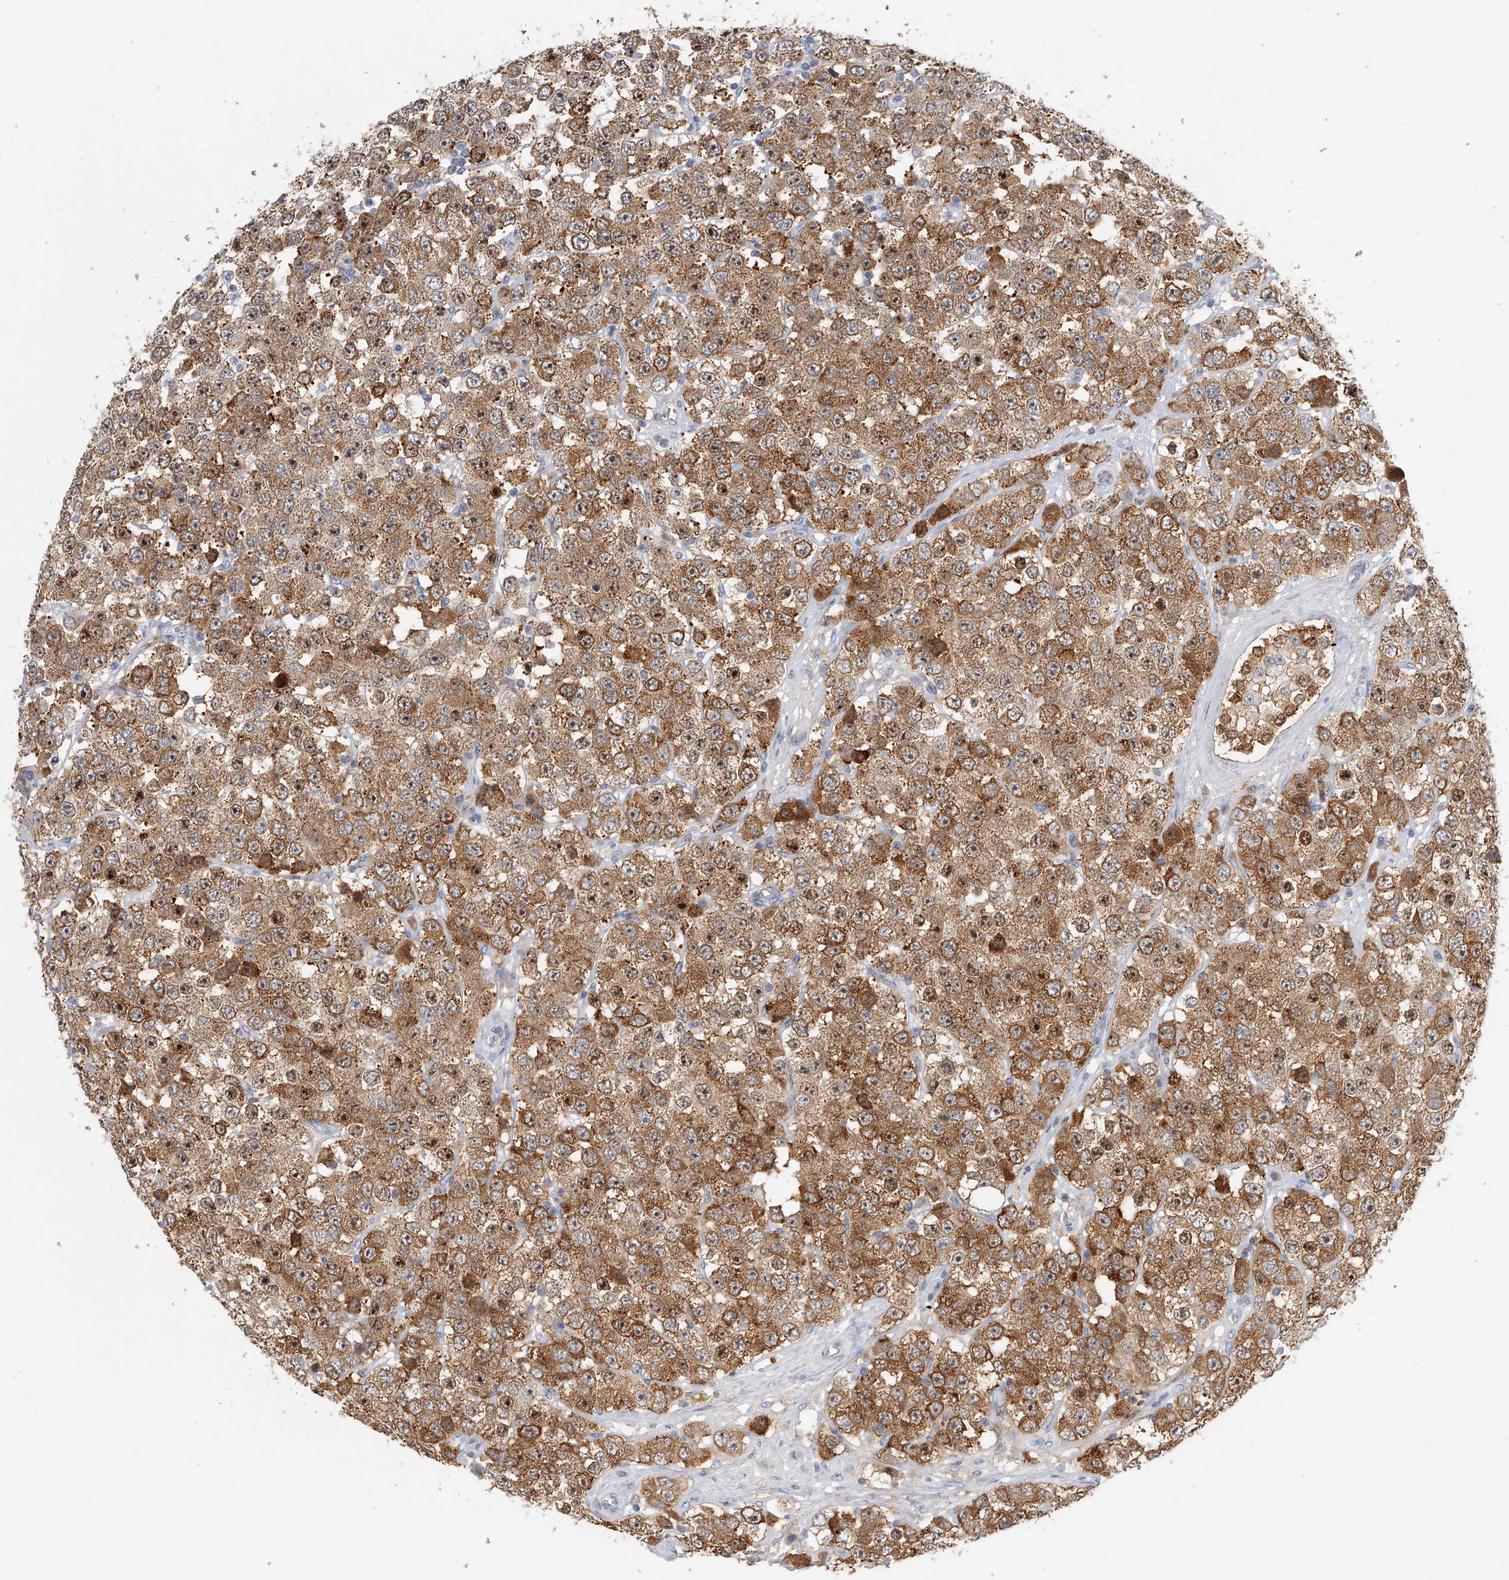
{"staining": {"intensity": "moderate", "quantity": ">75%", "location": "cytoplasmic/membranous"}, "tissue": "testis cancer", "cell_type": "Tumor cells", "image_type": "cancer", "snomed": [{"axis": "morphology", "description": "Seminoma, NOS"}, {"axis": "topography", "description": "Testis"}], "caption": "The immunohistochemical stain highlights moderate cytoplasmic/membranous positivity in tumor cells of testis seminoma tissue. Immunohistochemistry (ihc) stains the protein of interest in brown and the nuclei are stained blue.", "gene": "DDX43", "patient": {"sex": "male", "age": 28}}